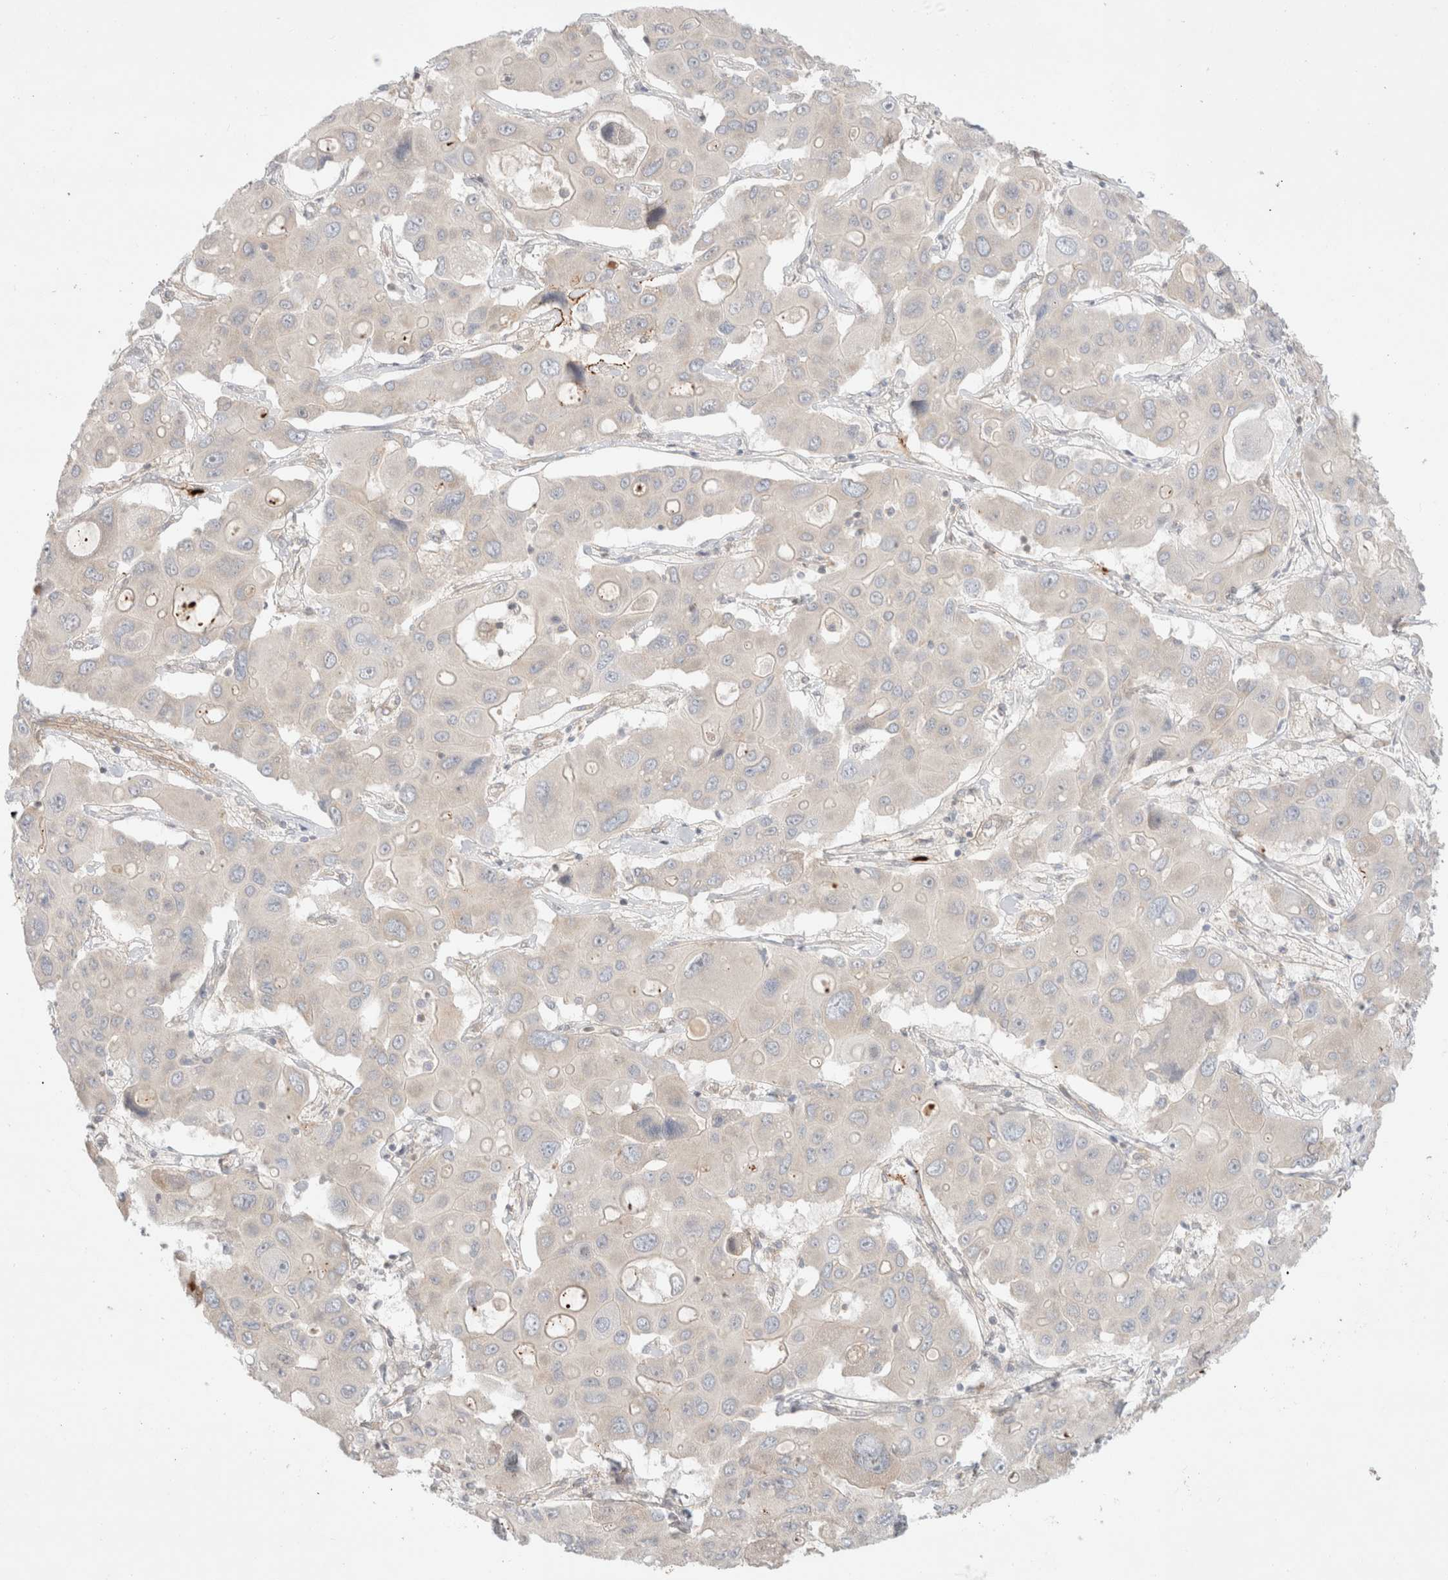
{"staining": {"intensity": "negative", "quantity": "none", "location": "none"}, "tissue": "liver cancer", "cell_type": "Tumor cells", "image_type": "cancer", "snomed": [{"axis": "morphology", "description": "Cholangiocarcinoma"}, {"axis": "topography", "description": "Liver"}], "caption": "IHC histopathology image of neoplastic tissue: human liver cancer (cholangiocarcinoma) stained with DAB (3,3'-diaminobenzidine) shows no significant protein staining in tumor cells.", "gene": "MARK3", "patient": {"sex": "male", "age": 67}}